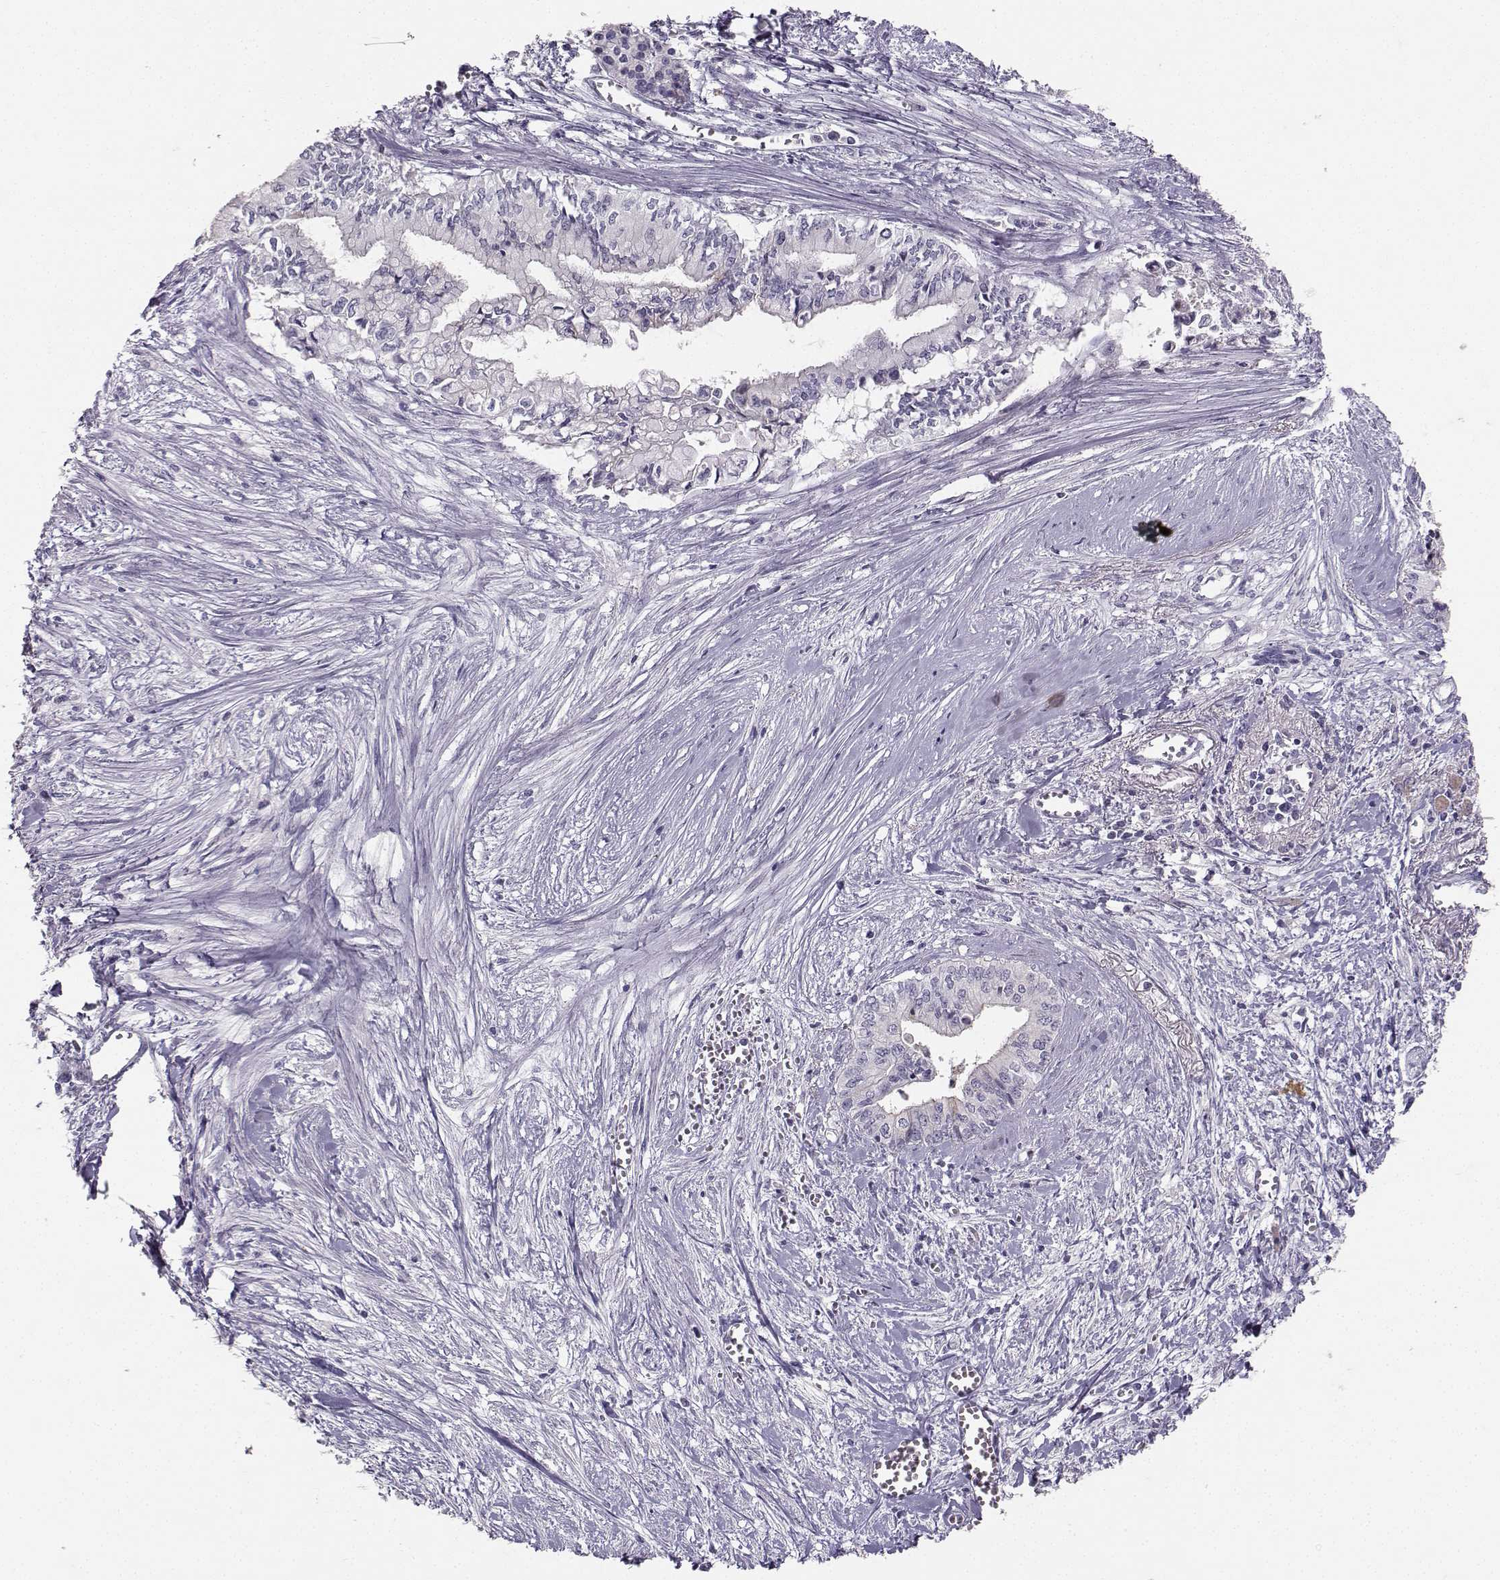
{"staining": {"intensity": "negative", "quantity": "none", "location": "none"}, "tissue": "pancreatic cancer", "cell_type": "Tumor cells", "image_type": "cancer", "snomed": [{"axis": "morphology", "description": "Adenocarcinoma, NOS"}, {"axis": "topography", "description": "Pancreas"}], "caption": "There is no significant positivity in tumor cells of adenocarcinoma (pancreatic).", "gene": "PKP2", "patient": {"sex": "female", "age": 61}}